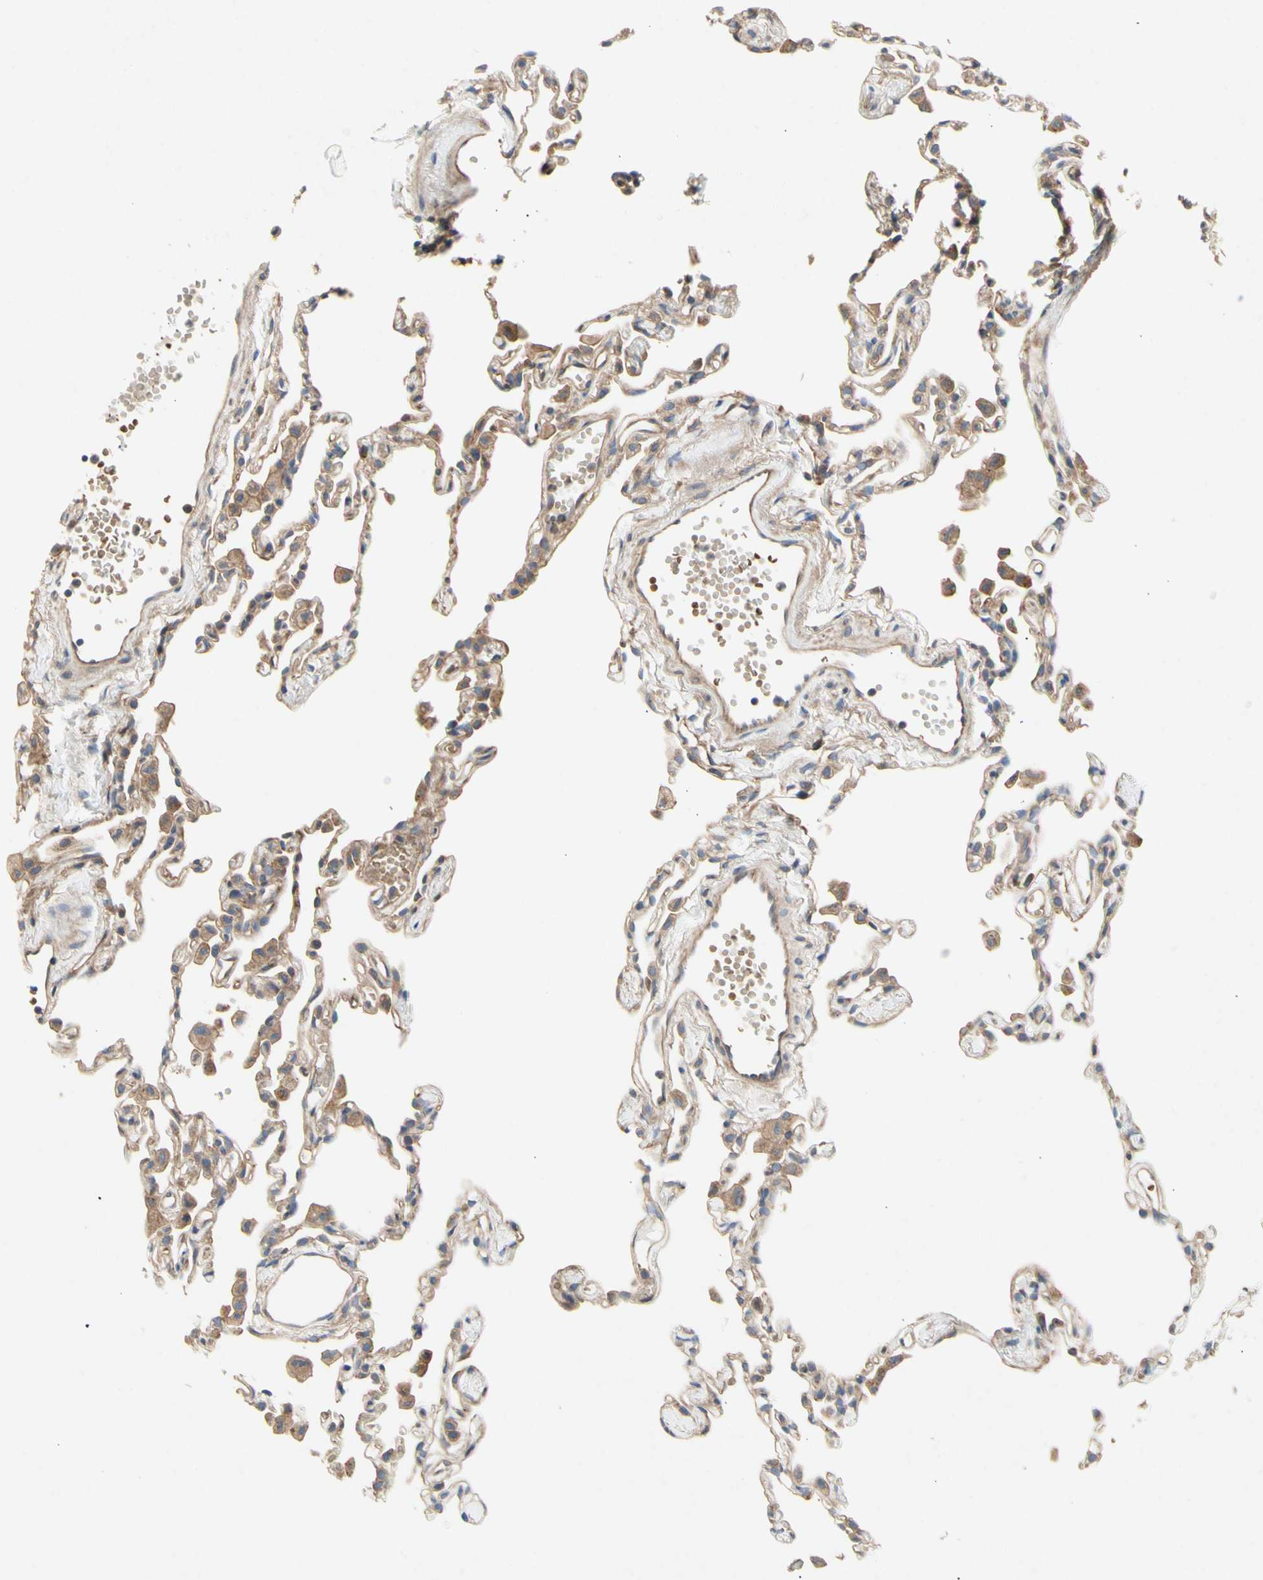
{"staining": {"intensity": "moderate", "quantity": "25%-75%", "location": "cytoplasmic/membranous"}, "tissue": "lung", "cell_type": "Alveolar cells", "image_type": "normal", "snomed": [{"axis": "morphology", "description": "Normal tissue, NOS"}, {"axis": "topography", "description": "Lung"}], "caption": "IHC (DAB (3,3'-diaminobenzidine)) staining of benign lung exhibits moderate cytoplasmic/membranous protein staining in approximately 25%-75% of alveolar cells.", "gene": "KLC1", "patient": {"sex": "female", "age": 49}}